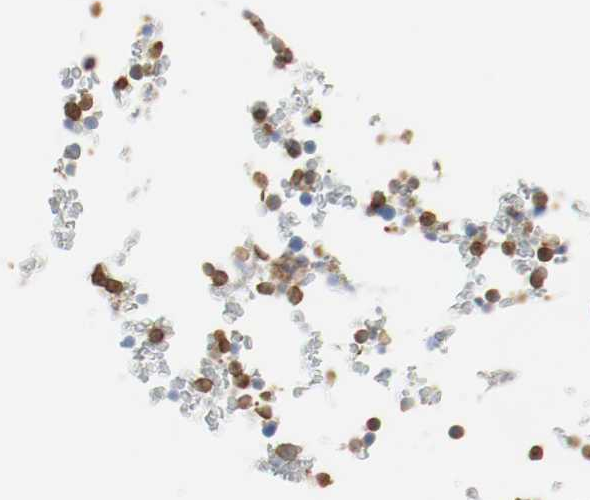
{"staining": {"intensity": "moderate", "quantity": "25%-75%", "location": "cytoplasmic/membranous,nuclear"}, "tissue": "bone marrow", "cell_type": "Hematopoietic cells", "image_type": "normal", "snomed": [{"axis": "morphology", "description": "Normal tissue, NOS"}, {"axis": "topography", "description": "Bone marrow"}], "caption": "A brown stain shows moderate cytoplasmic/membranous,nuclear staining of a protein in hematopoietic cells of unremarkable bone marrow.", "gene": "ARPC1B", "patient": {"sex": "female", "age": 66}}